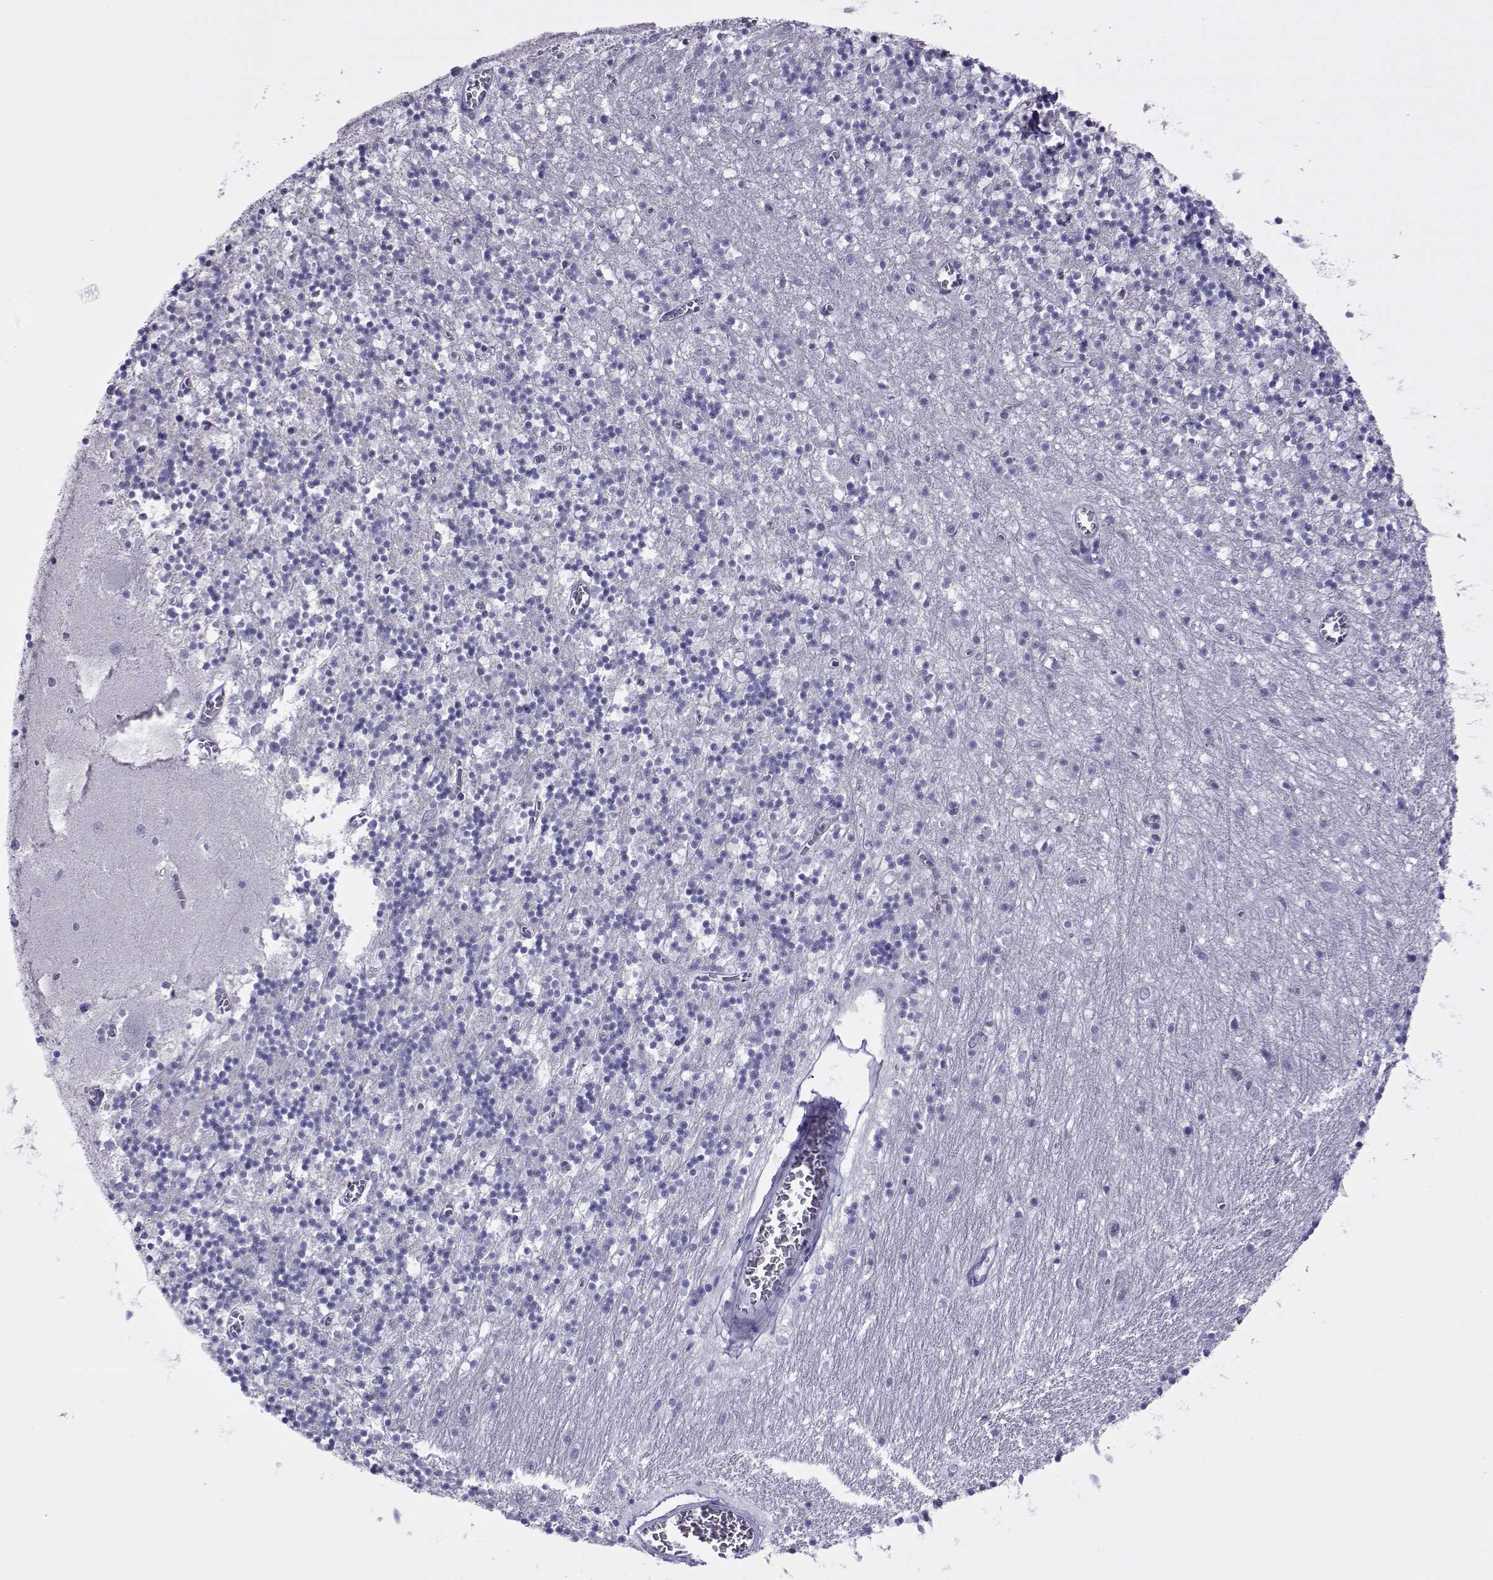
{"staining": {"intensity": "negative", "quantity": "none", "location": "none"}, "tissue": "cerebellum", "cell_type": "Cells in granular layer", "image_type": "normal", "snomed": [{"axis": "morphology", "description": "Normal tissue, NOS"}, {"axis": "topography", "description": "Cerebellum"}], "caption": "Cerebellum was stained to show a protein in brown. There is no significant staining in cells in granular layer. (DAB (3,3'-diaminobenzidine) immunohistochemistry with hematoxylin counter stain).", "gene": "TRPM7", "patient": {"sex": "female", "age": 64}}